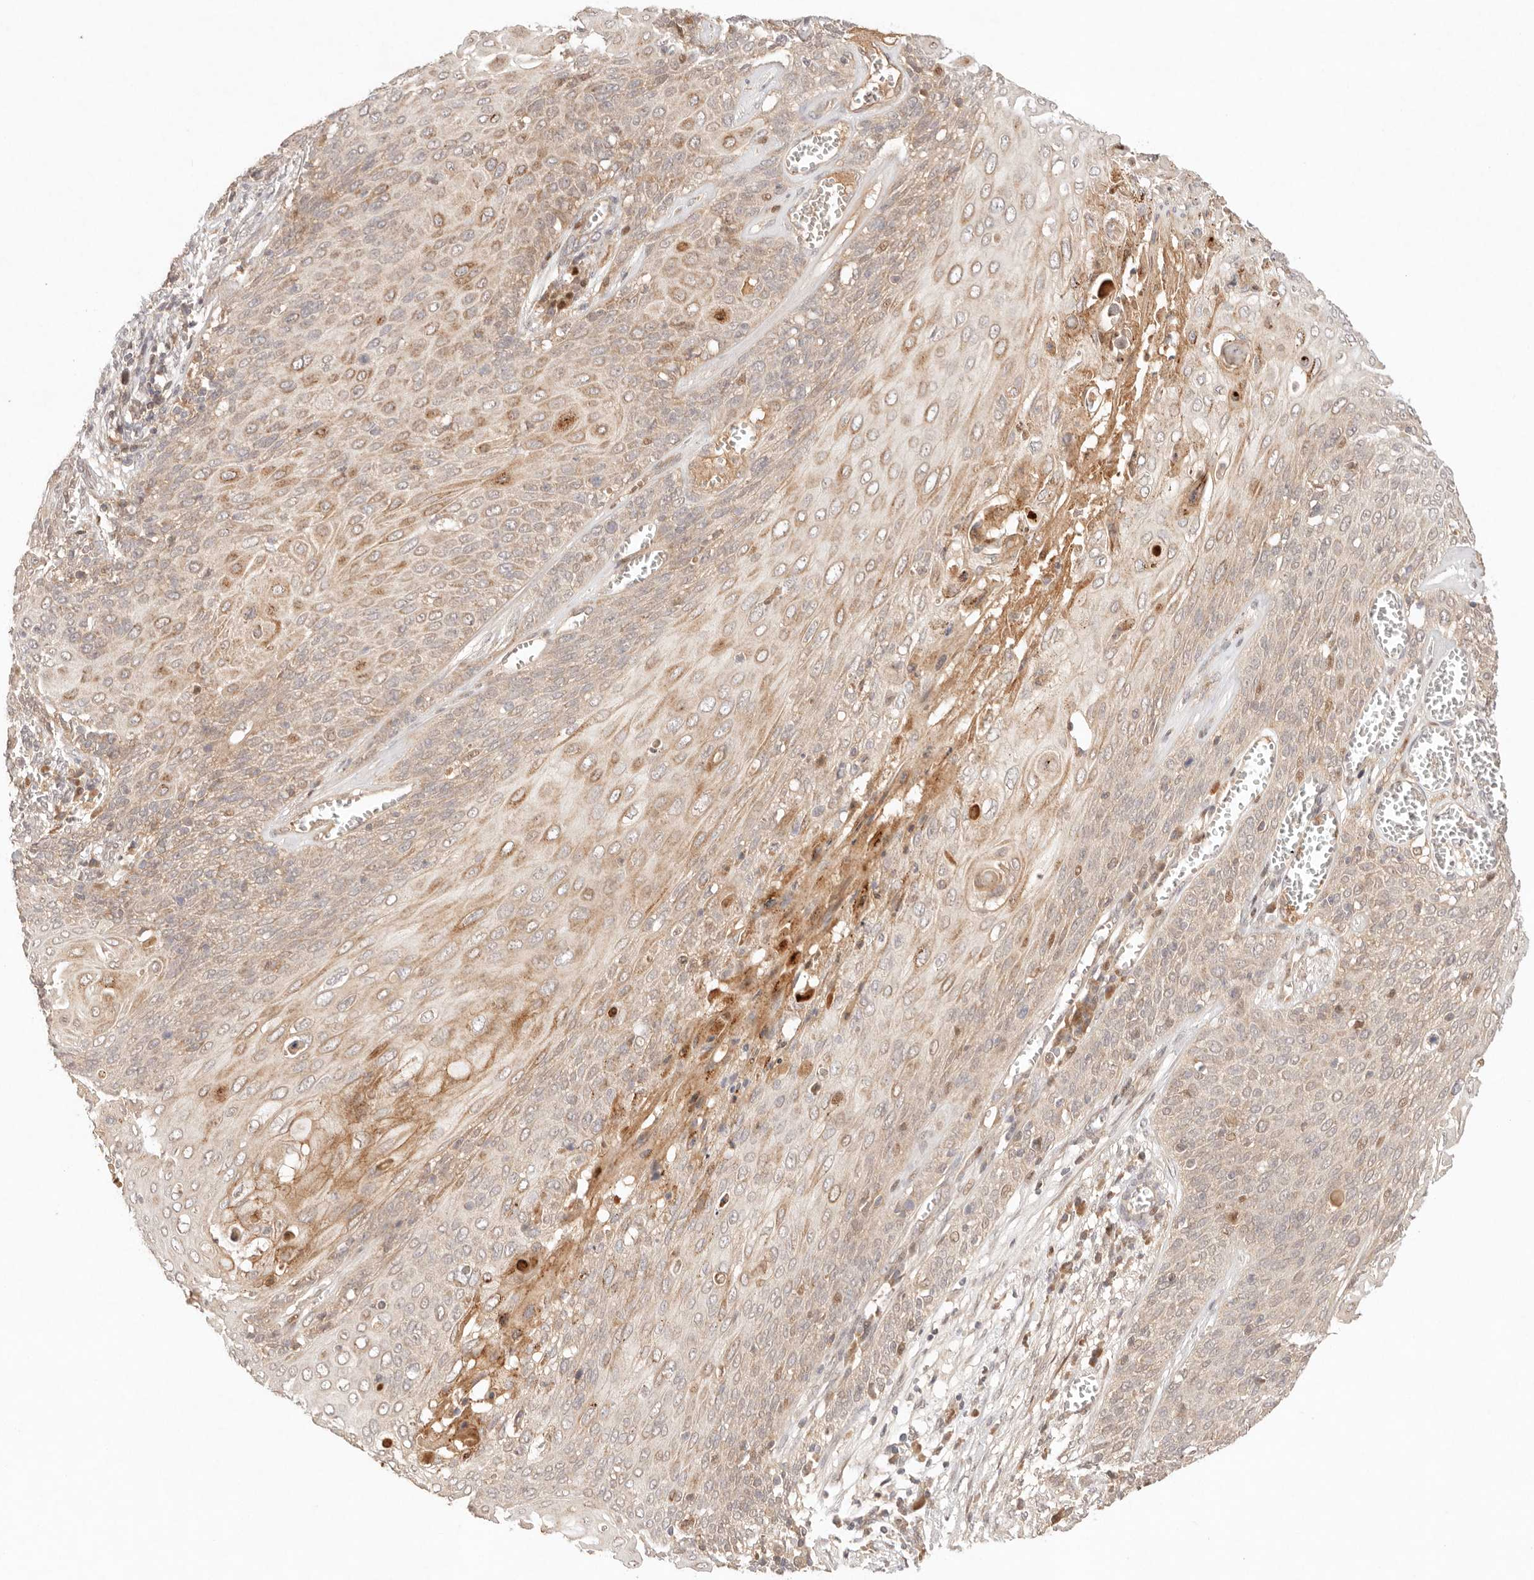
{"staining": {"intensity": "moderate", "quantity": "25%-75%", "location": "cytoplasmic/membranous"}, "tissue": "cervical cancer", "cell_type": "Tumor cells", "image_type": "cancer", "snomed": [{"axis": "morphology", "description": "Squamous cell carcinoma, NOS"}, {"axis": "topography", "description": "Cervix"}], "caption": "This photomicrograph reveals immunohistochemistry (IHC) staining of cervical cancer, with medium moderate cytoplasmic/membranous expression in about 25%-75% of tumor cells.", "gene": "PHLDA3", "patient": {"sex": "female", "age": 39}}